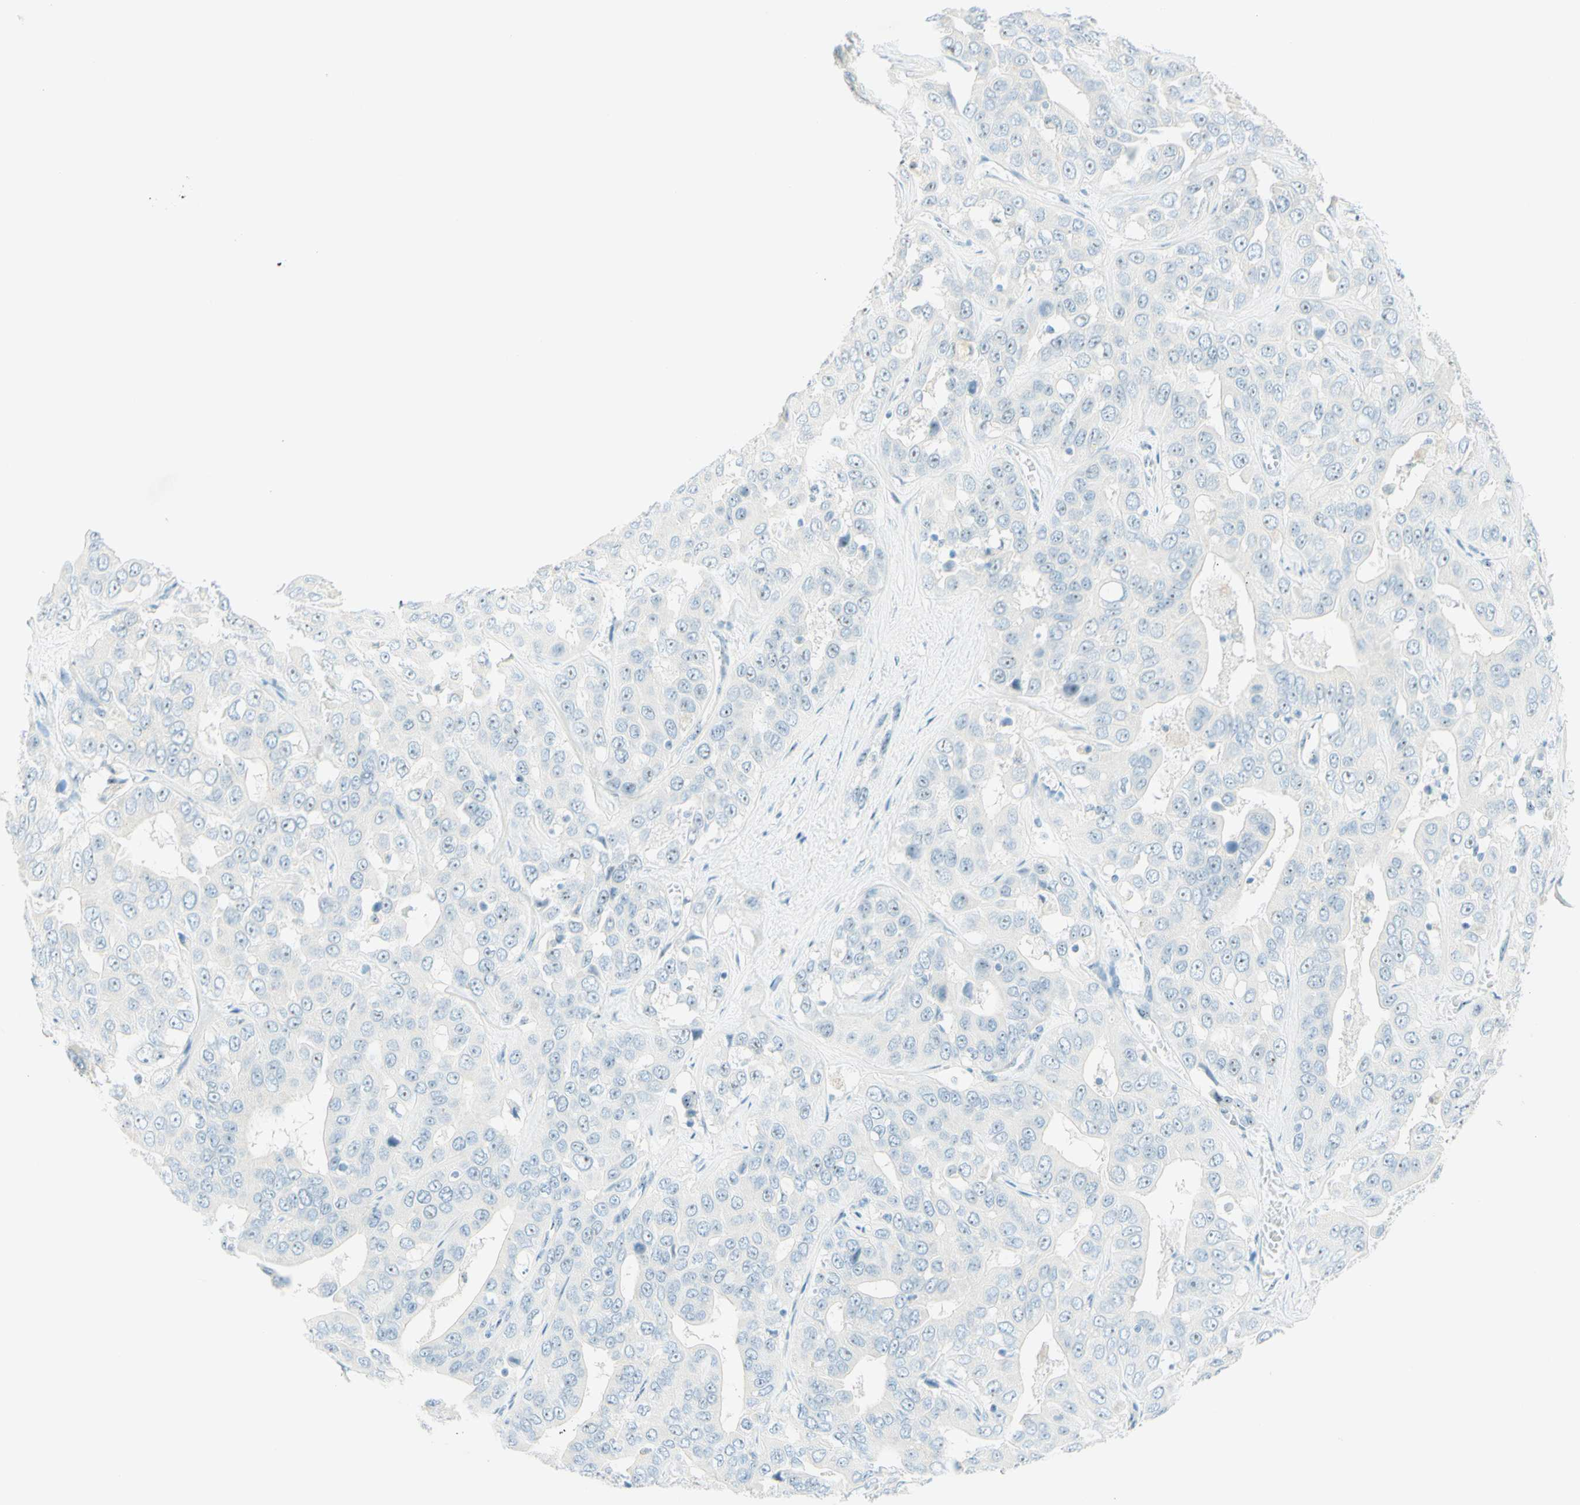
{"staining": {"intensity": "negative", "quantity": "none", "location": "none"}, "tissue": "liver cancer", "cell_type": "Tumor cells", "image_type": "cancer", "snomed": [{"axis": "morphology", "description": "Cholangiocarcinoma"}, {"axis": "topography", "description": "Liver"}], "caption": "High power microscopy photomicrograph of an immunohistochemistry micrograph of cholangiocarcinoma (liver), revealing no significant positivity in tumor cells. (DAB immunohistochemistry (IHC) with hematoxylin counter stain).", "gene": "FMR1NB", "patient": {"sex": "female", "age": 52}}